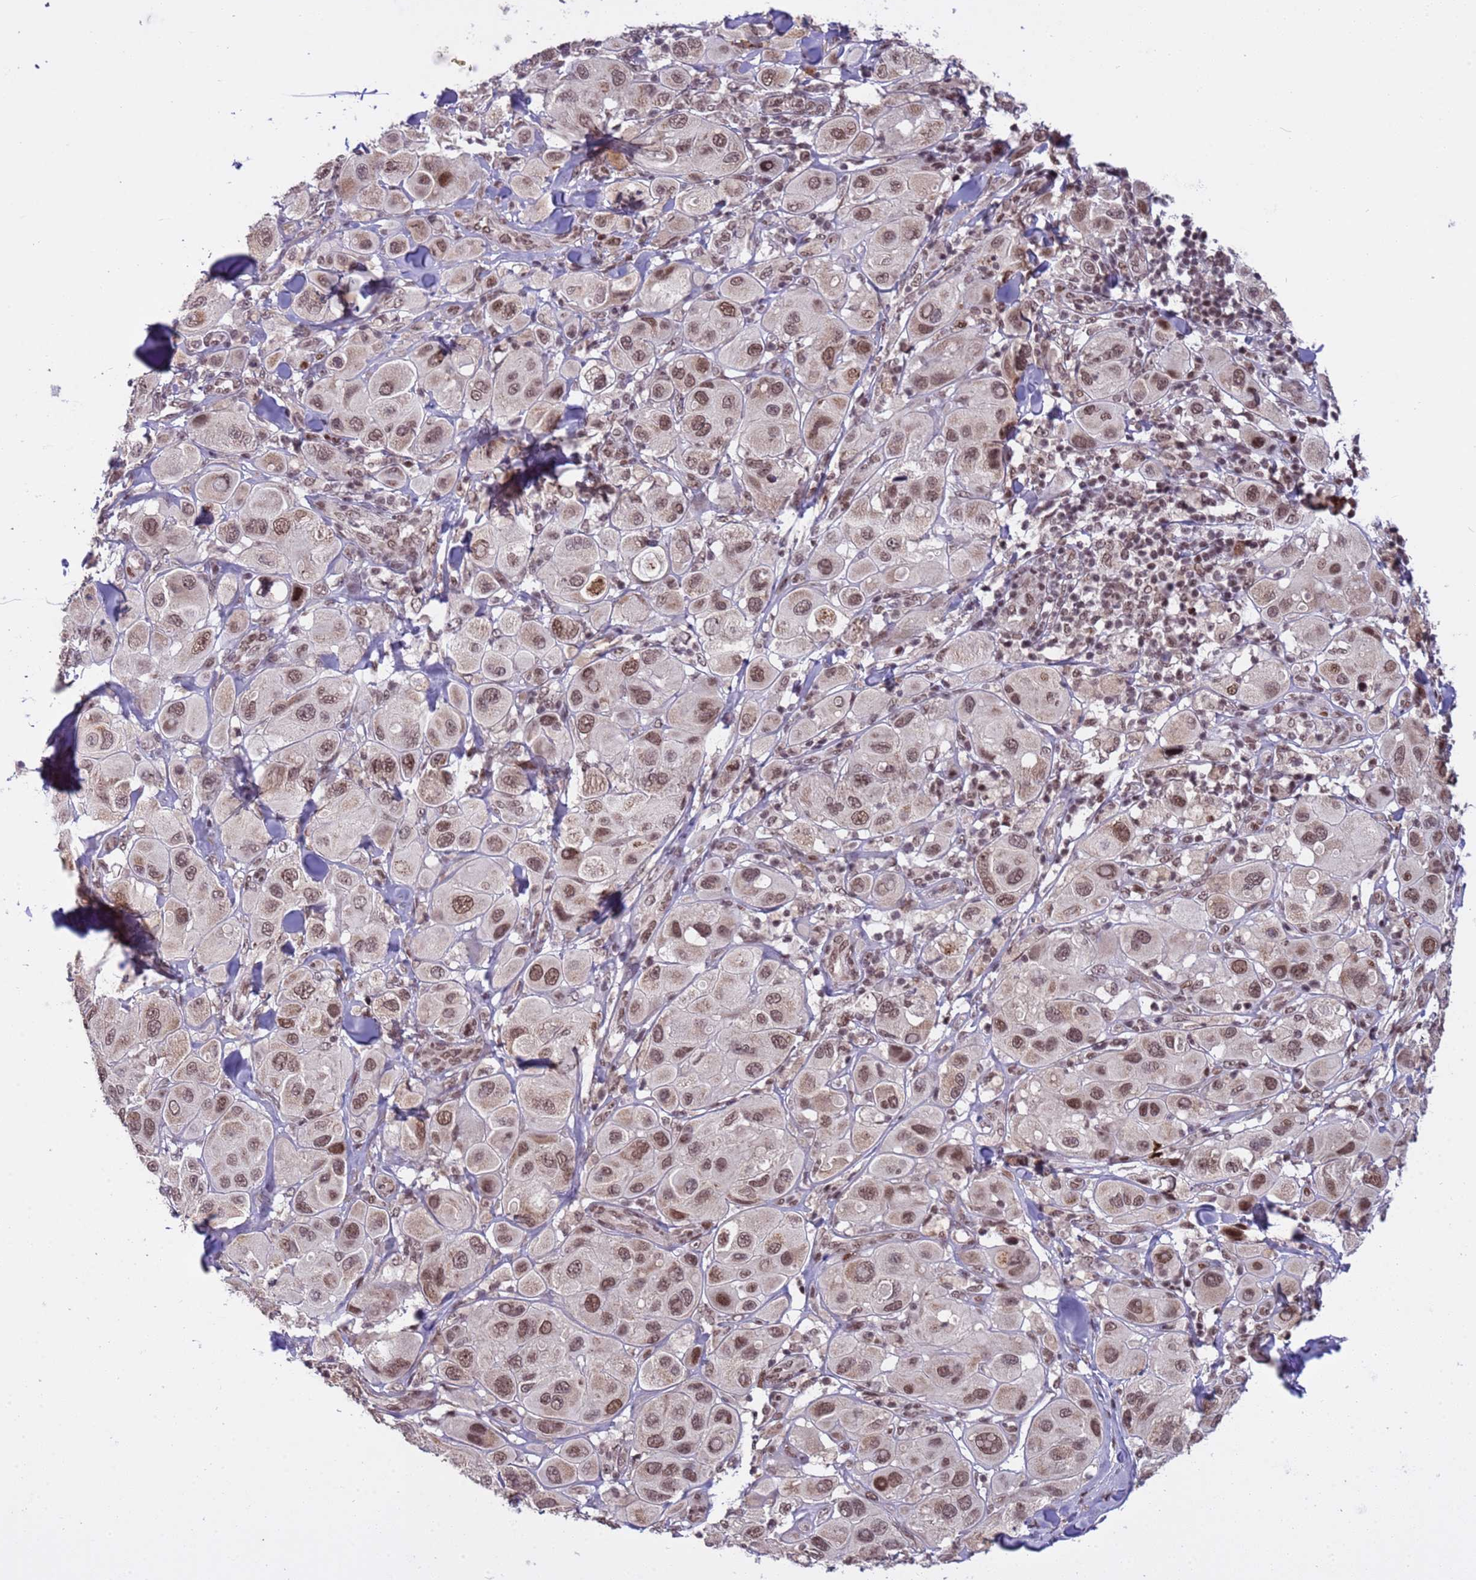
{"staining": {"intensity": "moderate", "quantity": ">75%", "location": "nuclear"}, "tissue": "melanoma", "cell_type": "Tumor cells", "image_type": "cancer", "snomed": [{"axis": "morphology", "description": "Malignant melanoma, Metastatic site"}, {"axis": "topography", "description": "Skin"}], "caption": "High-power microscopy captured an immunohistochemistry (IHC) histopathology image of malignant melanoma (metastatic site), revealing moderate nuclear expression in about >75% of tumor cells. Using DAB (brown) and hematoxylin (blue) stains, captured at high magnification using brightfield microscopy.", "gene": "PPM1H", "patient": {"sex": "male", "age": 41}}